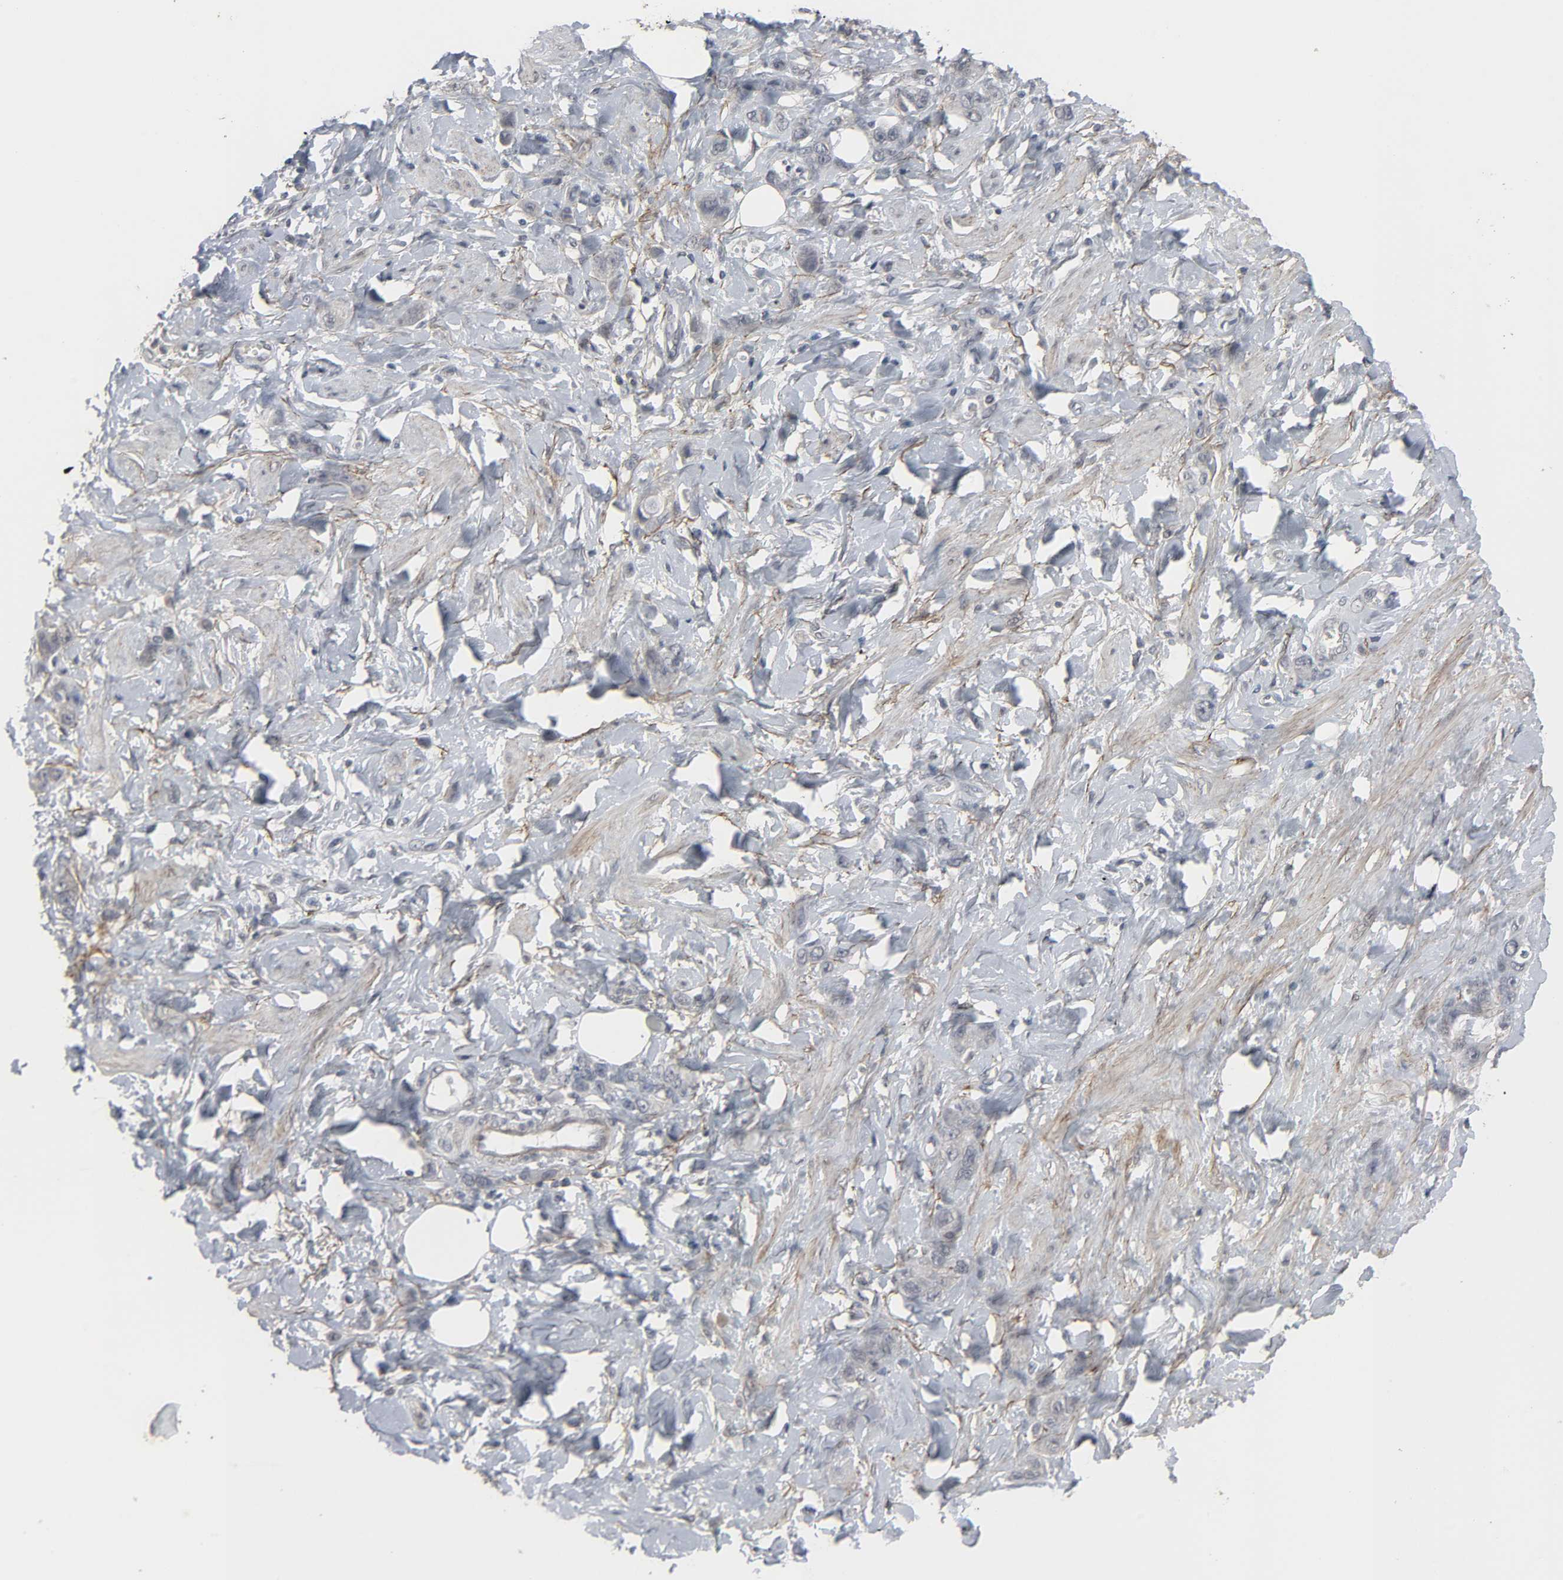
{"staining": {"intensity": "negative", "quantity": "none", "location": "none"}, "tissue": "stomach cancer", "cell_type": "Tumor cells", "image_type": "cancer", "snomed": [{"axis": "morphology", "description": "Adenocarcinoma, NOS"}, {"axis": "topography", "description": "Stomach"}], "caption": "There is no significant expression in tumor cells of stomach cancer (adenocarcinoma).", "gene": "ZNF222", "patient": {"sex": "male", "age": 82}}